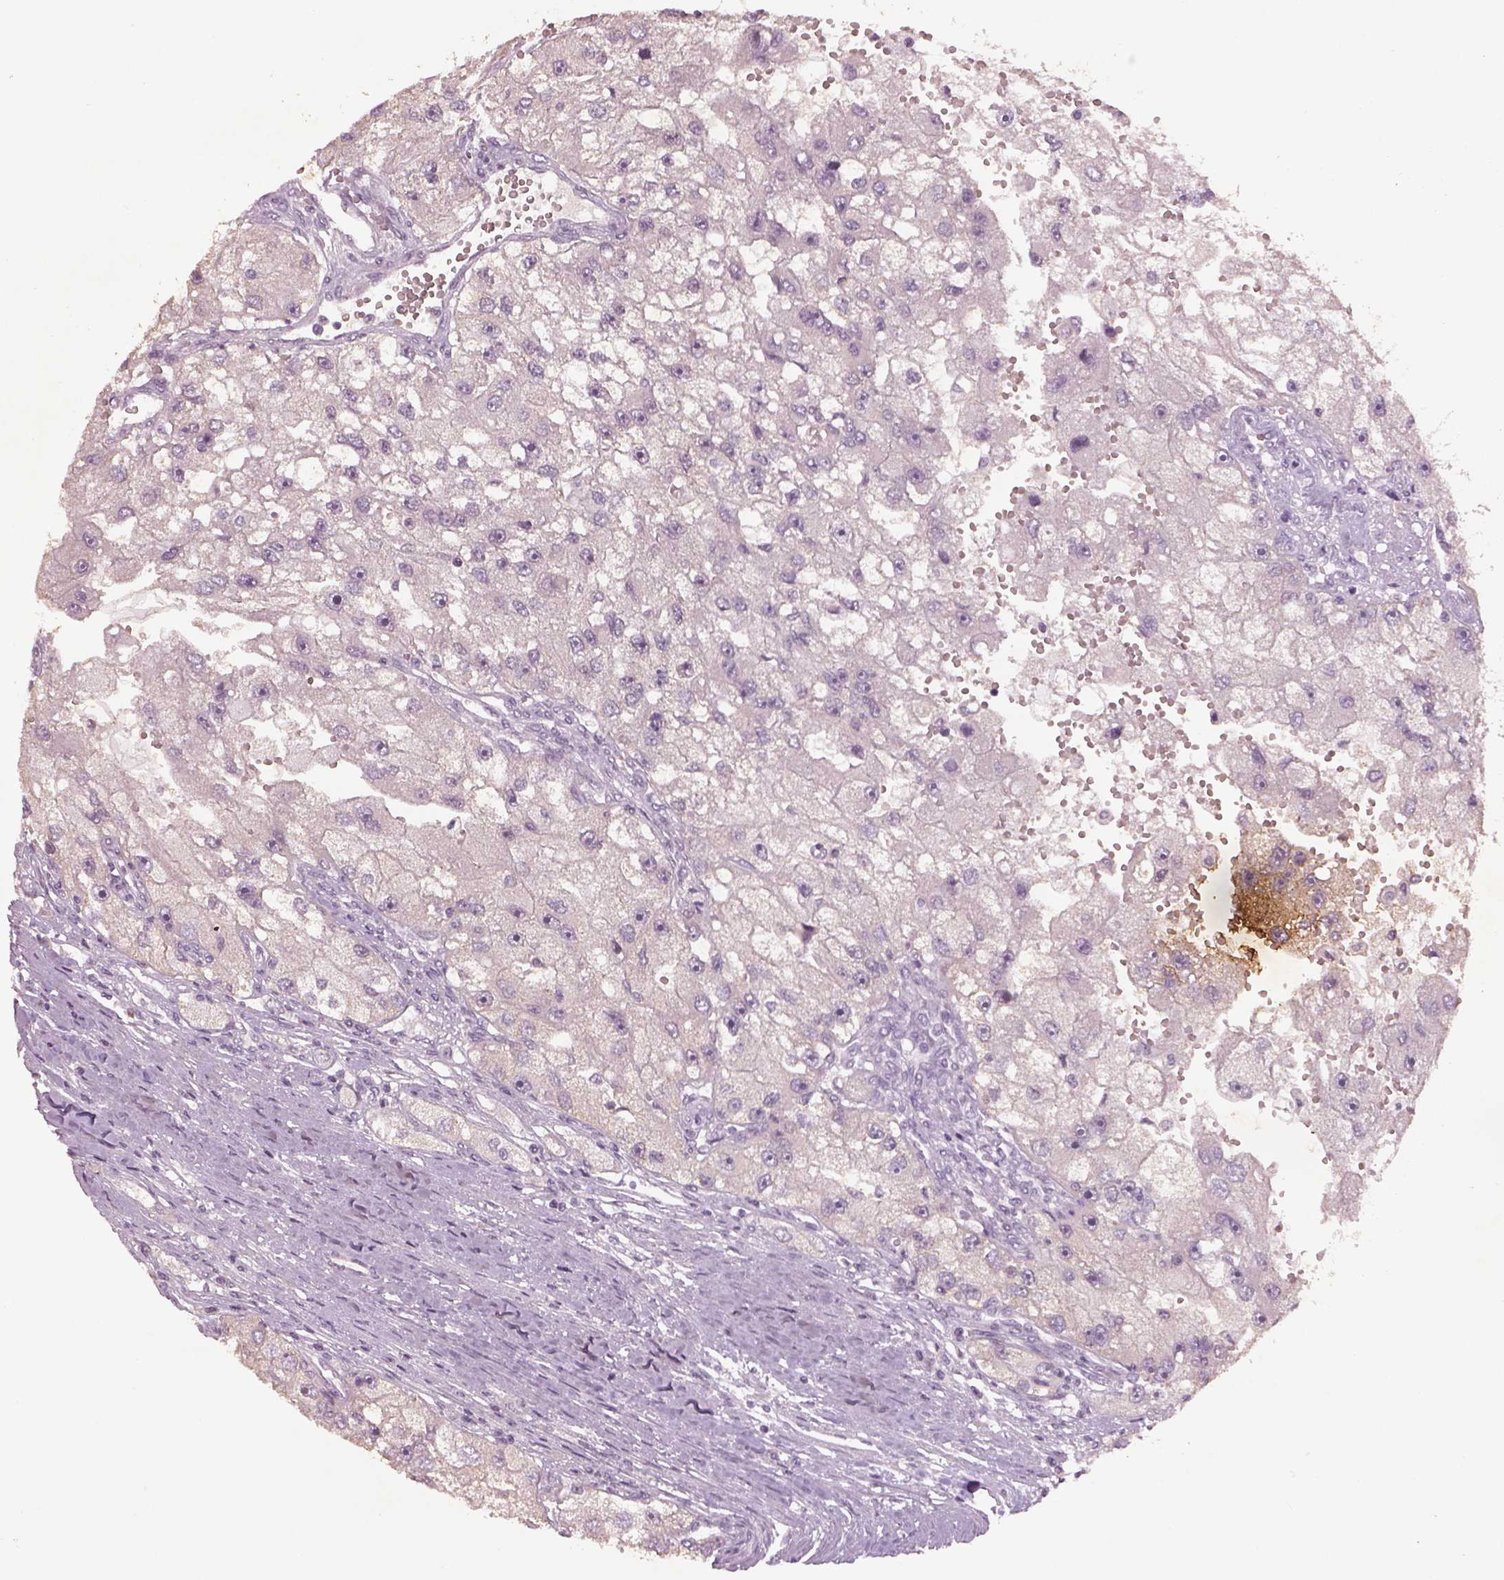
{"staining": {"intensity": "negative", "quantity": "none", "location": "none"}, "tissue": "renal cancer", "cell_type": "Tumor cells", "image_type": "cancer", "snomed": [{"axis": "morphology", "description": "Adenocarcinoma, NOS"}, {"axis": "topography", "description": "Kidney"}], "caption": "This image is of renal adenocarcinoma stained with IHC to label a protein in brown with the nuclei are counter-stained blue. There is no staining in tumor cells. (Stains: DAB immunohistochemistry (IHC) with hematoxylin counter stain, Microscopy: brightfield microscopy at high magnification).", "gene": "GDNF", "patient": {"sex": "male", "age": 63}}